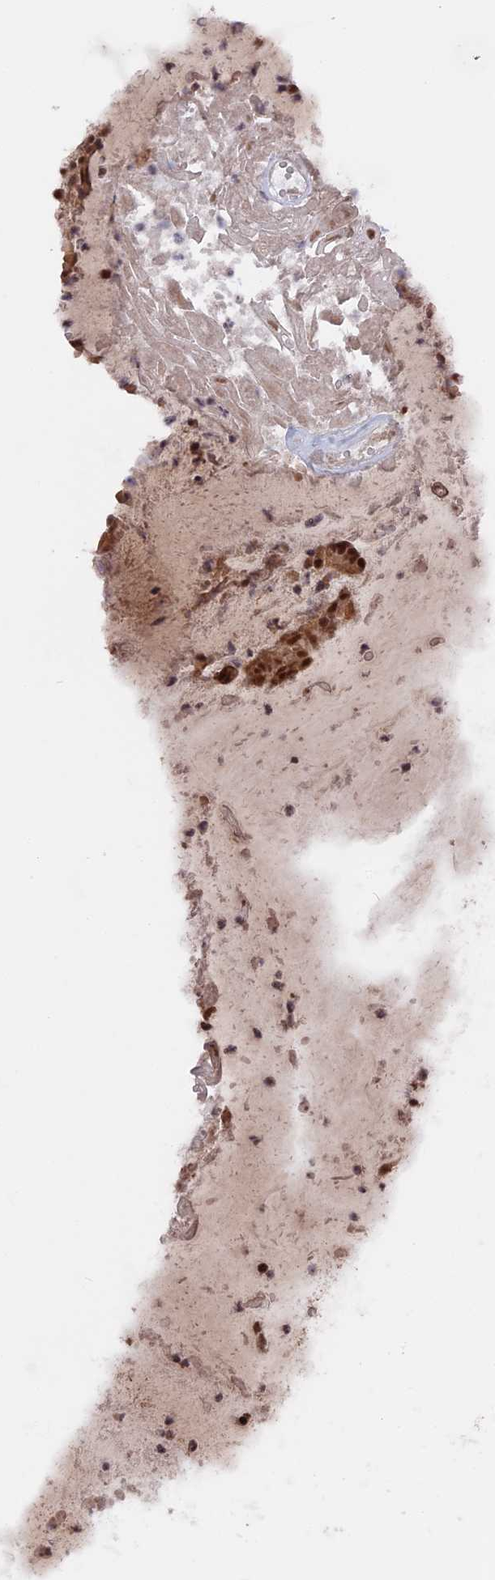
{"staining": {"intensity": "moderate", "quantity": ">75%", "location": "nuclear"}, "tissue": "adipose tissue", "cell_type": "Adipocytes", "image_type": "normal", "snomed": [{"axis": "morphology", "description": "Normal tissue, NOS"}, {"axis": "topography", "description": "Lymph node"}, {"axis": "topography", "description": "Cartilage tissue"}, {"axis": "topography", "description": "Bronchus"}], "caption": "A brown stain shows moderate nuclear staining of a protein in adipocytes of unremarkable human adipose tissue.", "gene": "SF3A2", "patient": {"sex": "male", "age": 63}}